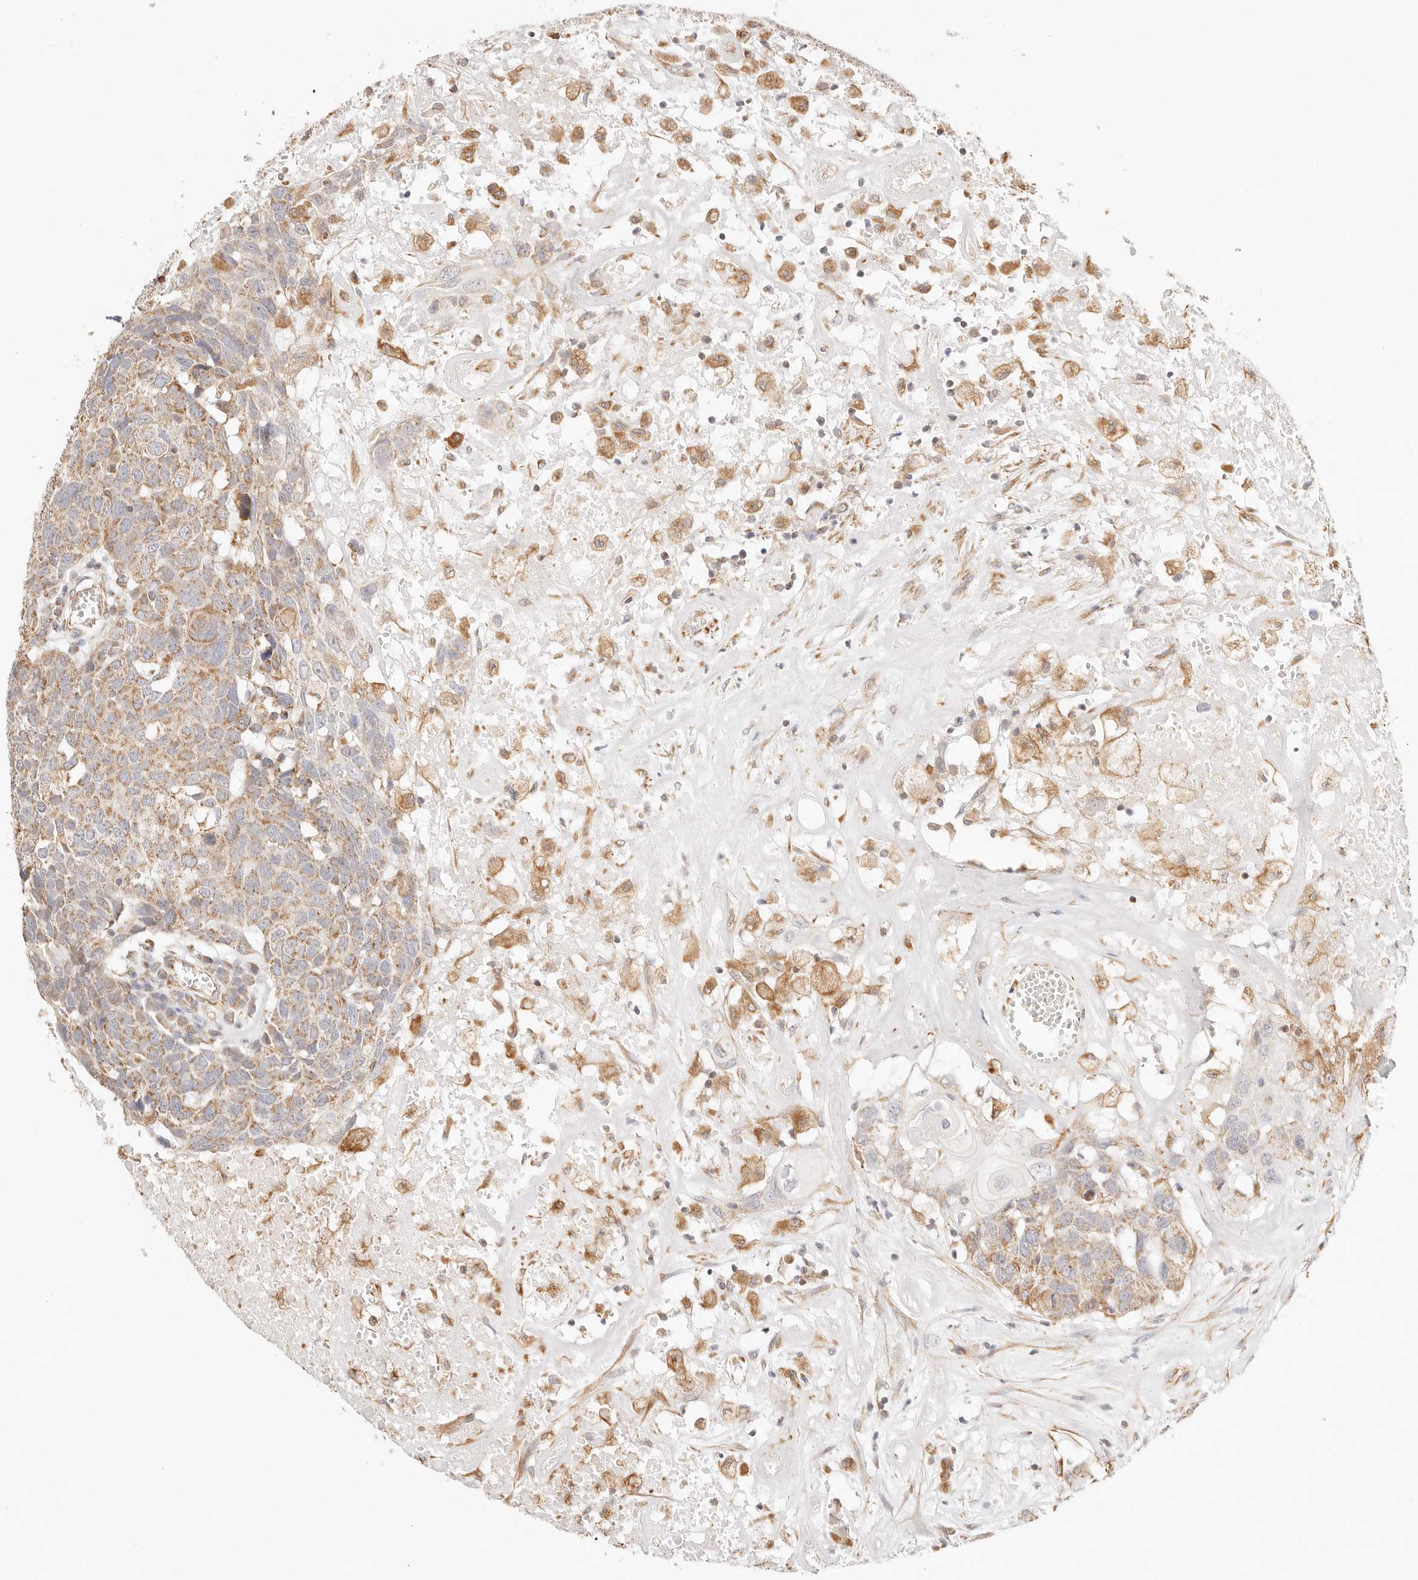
{"staining": {"intensity": "moderate", "quantity": ">75%", "location": "cytoplasmic/membranous"}, "tissue": "head and neck cancer", "cell_type": "Tumor cells", "image_type": "cancer", "snomed": [{"axis": "morphology", "description": "Squamous cell carcinoma, NOS"}, {"axis": "topography", "description": "Head-Neck"}], "caption": "Moderate cytoplasmic/membranous staining is seen in approximately >75% of tumor cells in head and neck cancer (squamous cell carcinoma).", "gene": "ZC3H11A", "patient": {"sex": "male", "age": 66}}